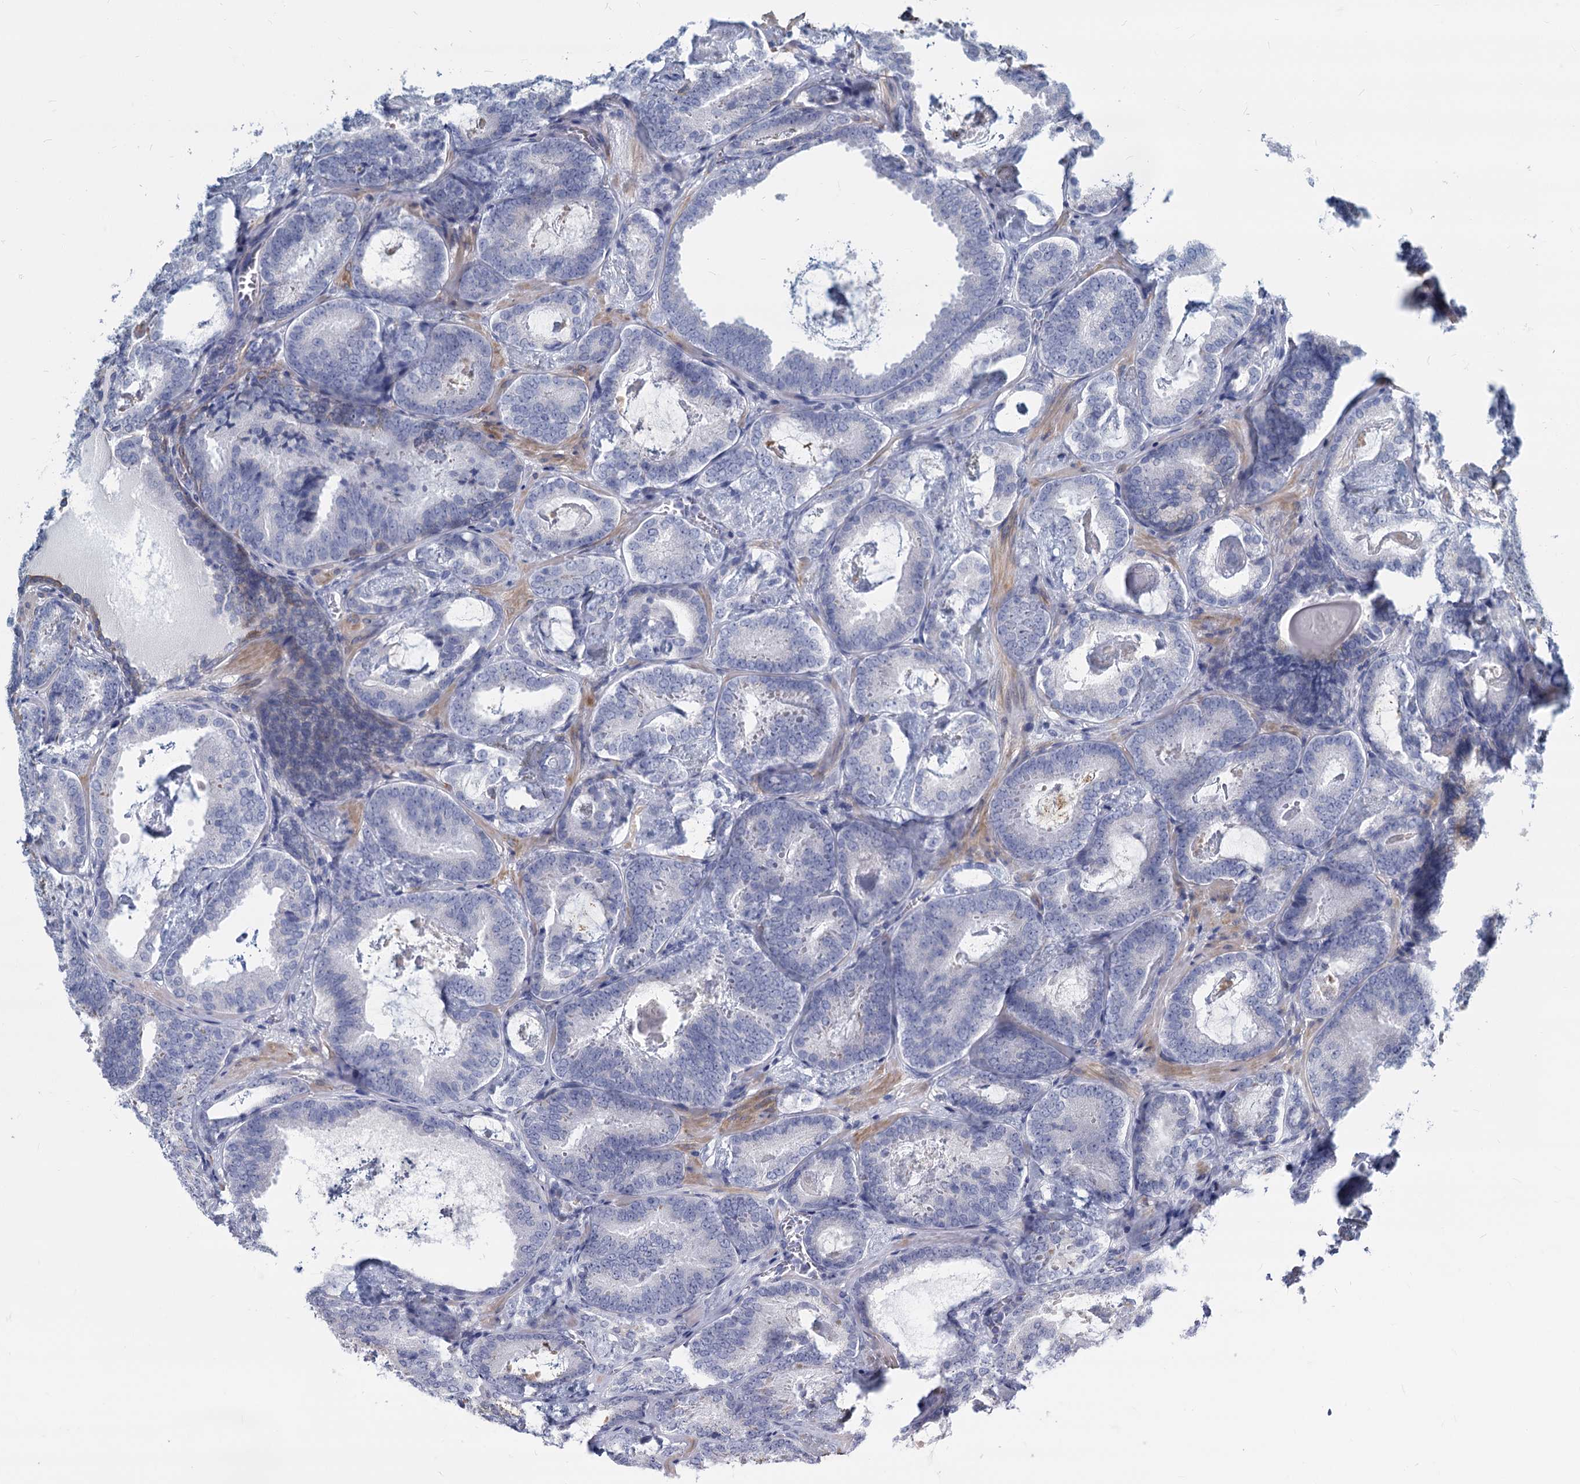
{"staining": {"intensity": "negative", "quantity": "none", "location": "none"}, "tissue": "prostate cancer", "cell_type": "Tumor cells", "image_type": "cancer", "snomed": [{"axis": "morphology", "description": "Adenocarcinoma, Low grade"}, {"axis": "topography", "description": "Prostate"}], "caption": "Immunohistochemistry (IHC) photomicrograph of neoplastic tissue: human prostate cancer (adenocarcinoma (low-grade)) stained with DAB (3,3'-diaminobenzidine) demonstrates no significant protein positivity in tumor cells. The staining is performed using DAB brown chromogen with nuclei counter-stained in using hematoxylin.", "gene": "GSTM3", "patient": {"sex": "male", "age": 60}}